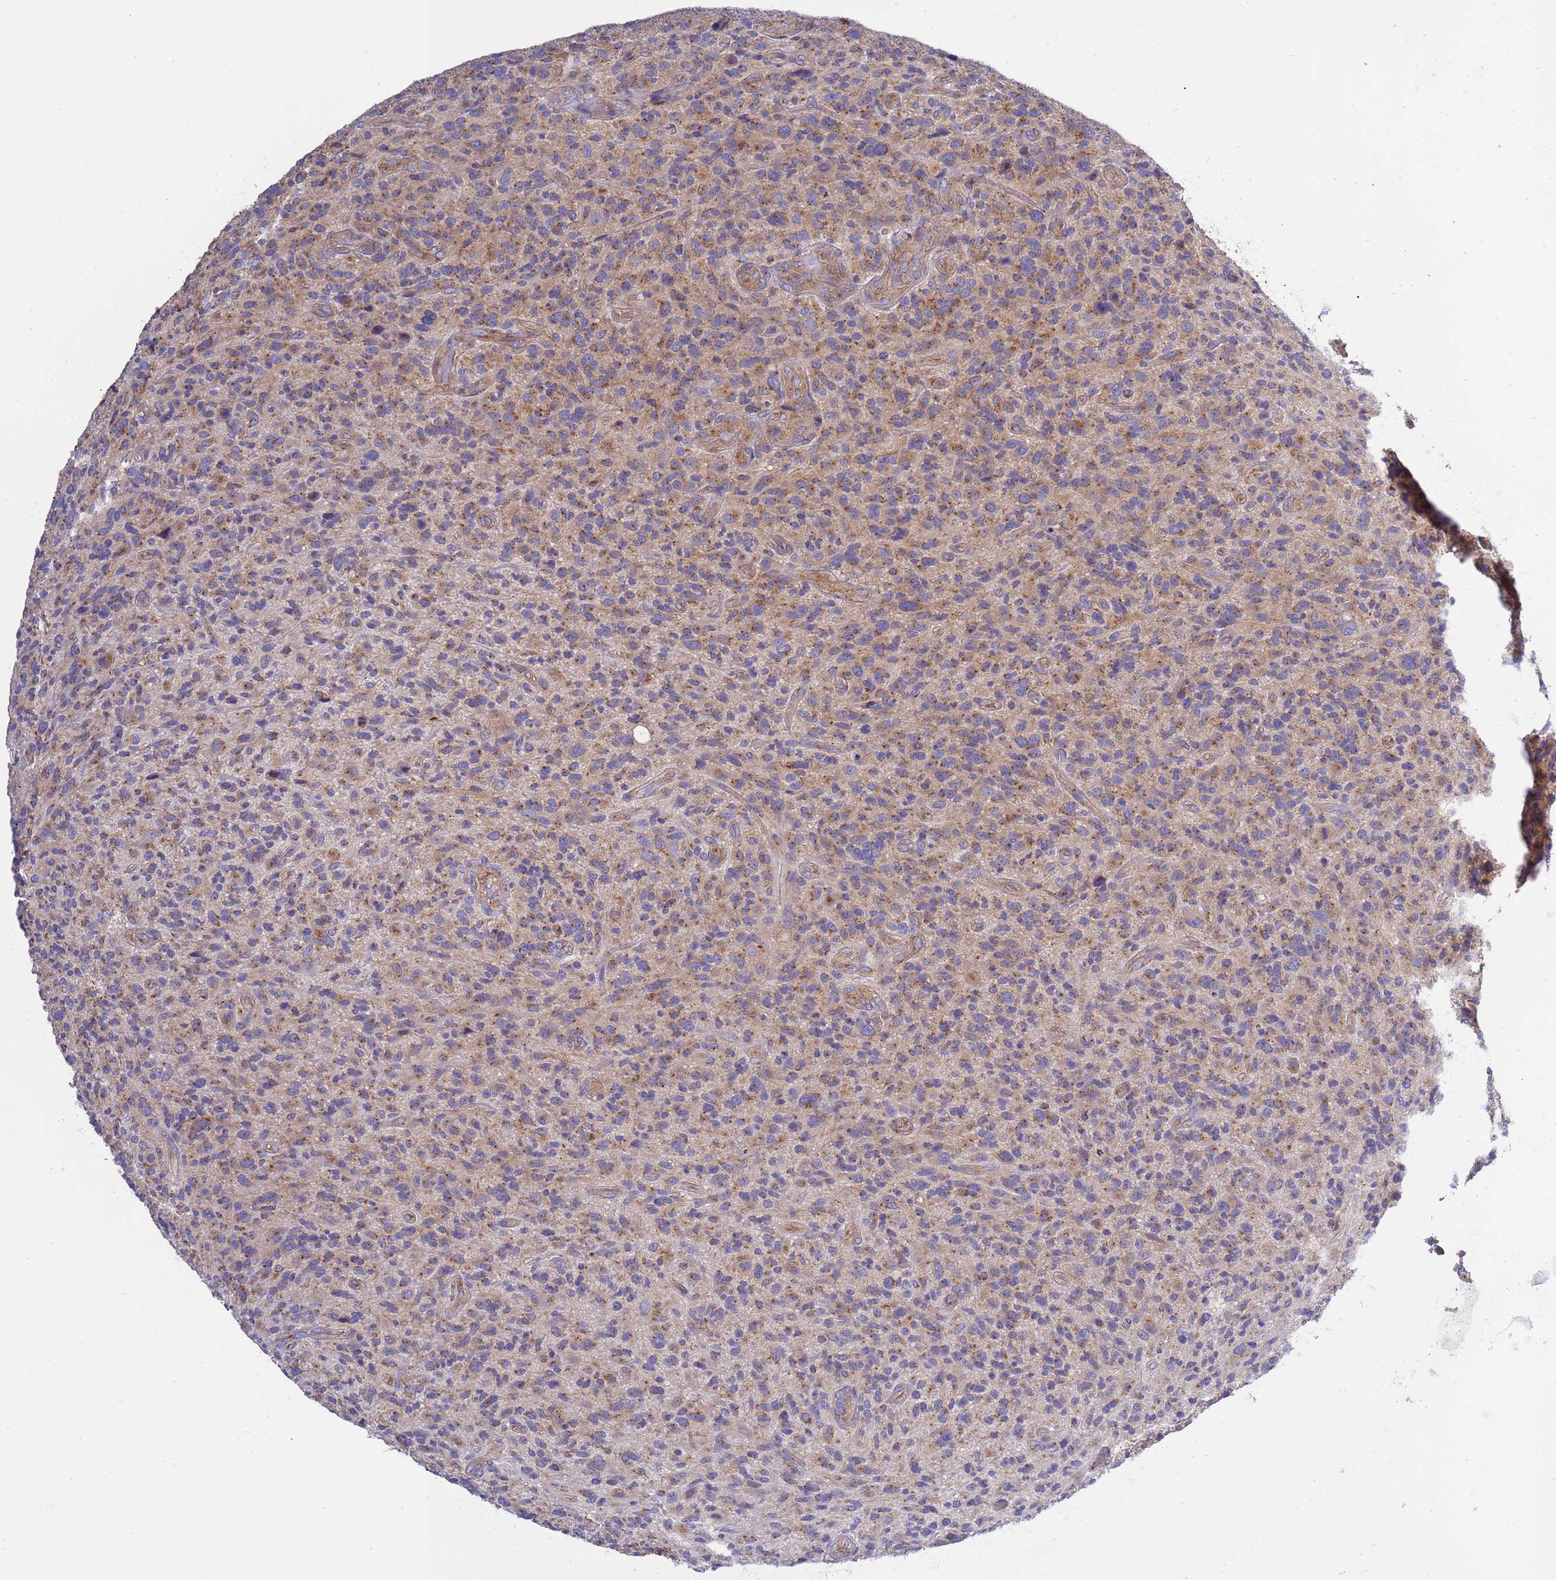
{"staining": {"intensity": "moderate", "quantity": "25%-75%", "location": "cytoplasmic/membranous"}, "tissue": "glioma", "cell_type": "Tumor cells", "image_type": "cancer", "snomed": [{"axis": "morphology", "description": "Glioma, malignant, High grade"}, {"axis": "topography", "description": "Brain"}], "caption": "A micrograph of human malignant glioma (high-grade) stained for a protein demonstrates moderate cytoplasmic/membranous brown staining in tumor cells. (IHC, brightfield microscopy, high magnification).", "gene": "ANAPC1", "patient": {"sex": "male", "age": 47}}